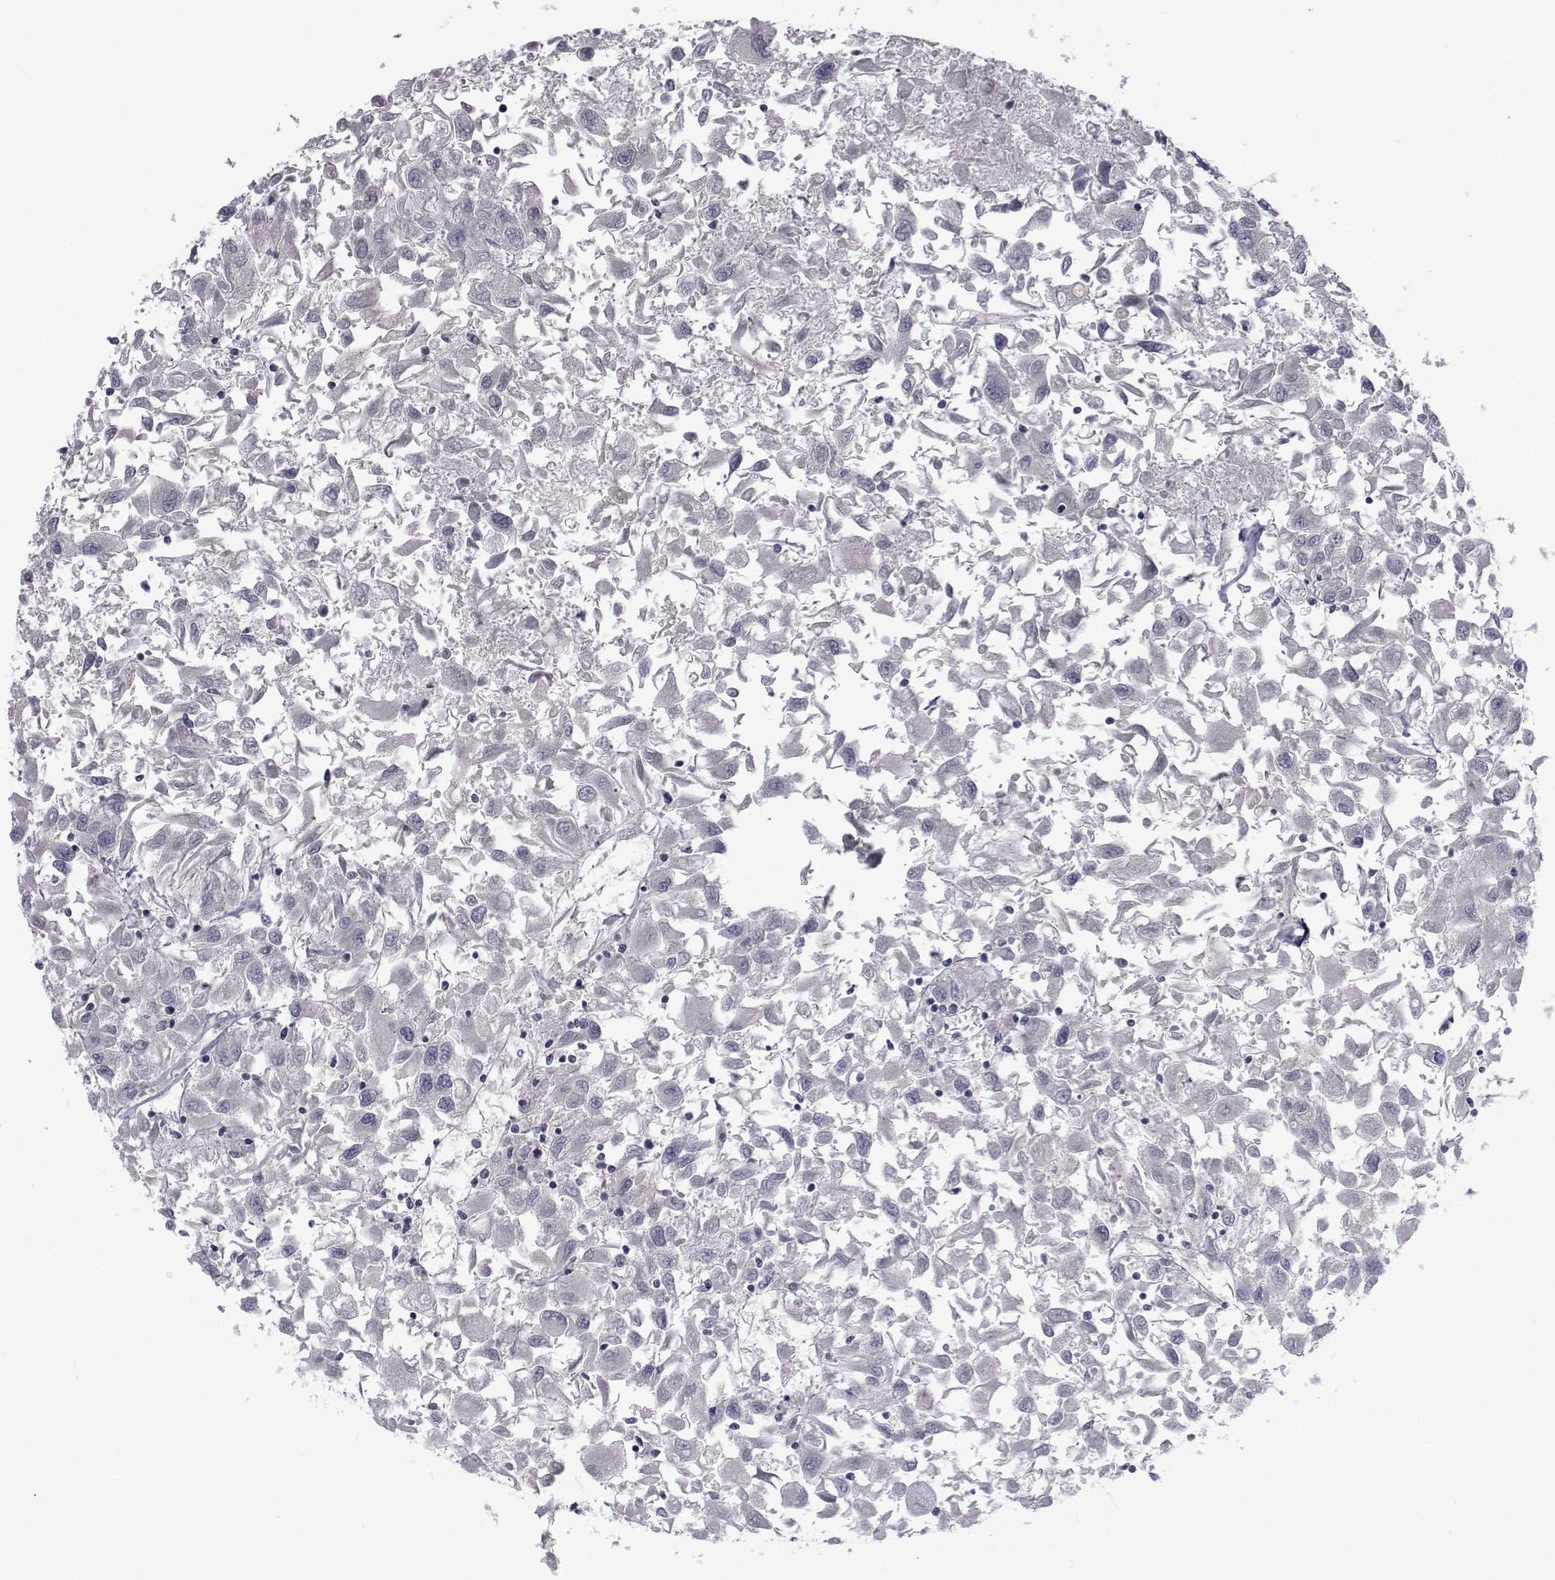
{"staining": {"intensity": "negative", "quantity": "none", "location": "none"}, "tissue": "renal cancer", "cell_type": "Tumor cells", "image_type": "cancer", "snomed": [{"axis": "morphology", "description": "Adenocarcinoma, NOS"}, {"axis": "topography", "description": "Kidney"}], "caption": "IHC photomicrograph of neoplastic tissue: renal cancer stained with DAB exhibits no significant protein positivity in tumor cells.", "gene": "PAX2", "patient": {"sex": "female", "age": 76}}